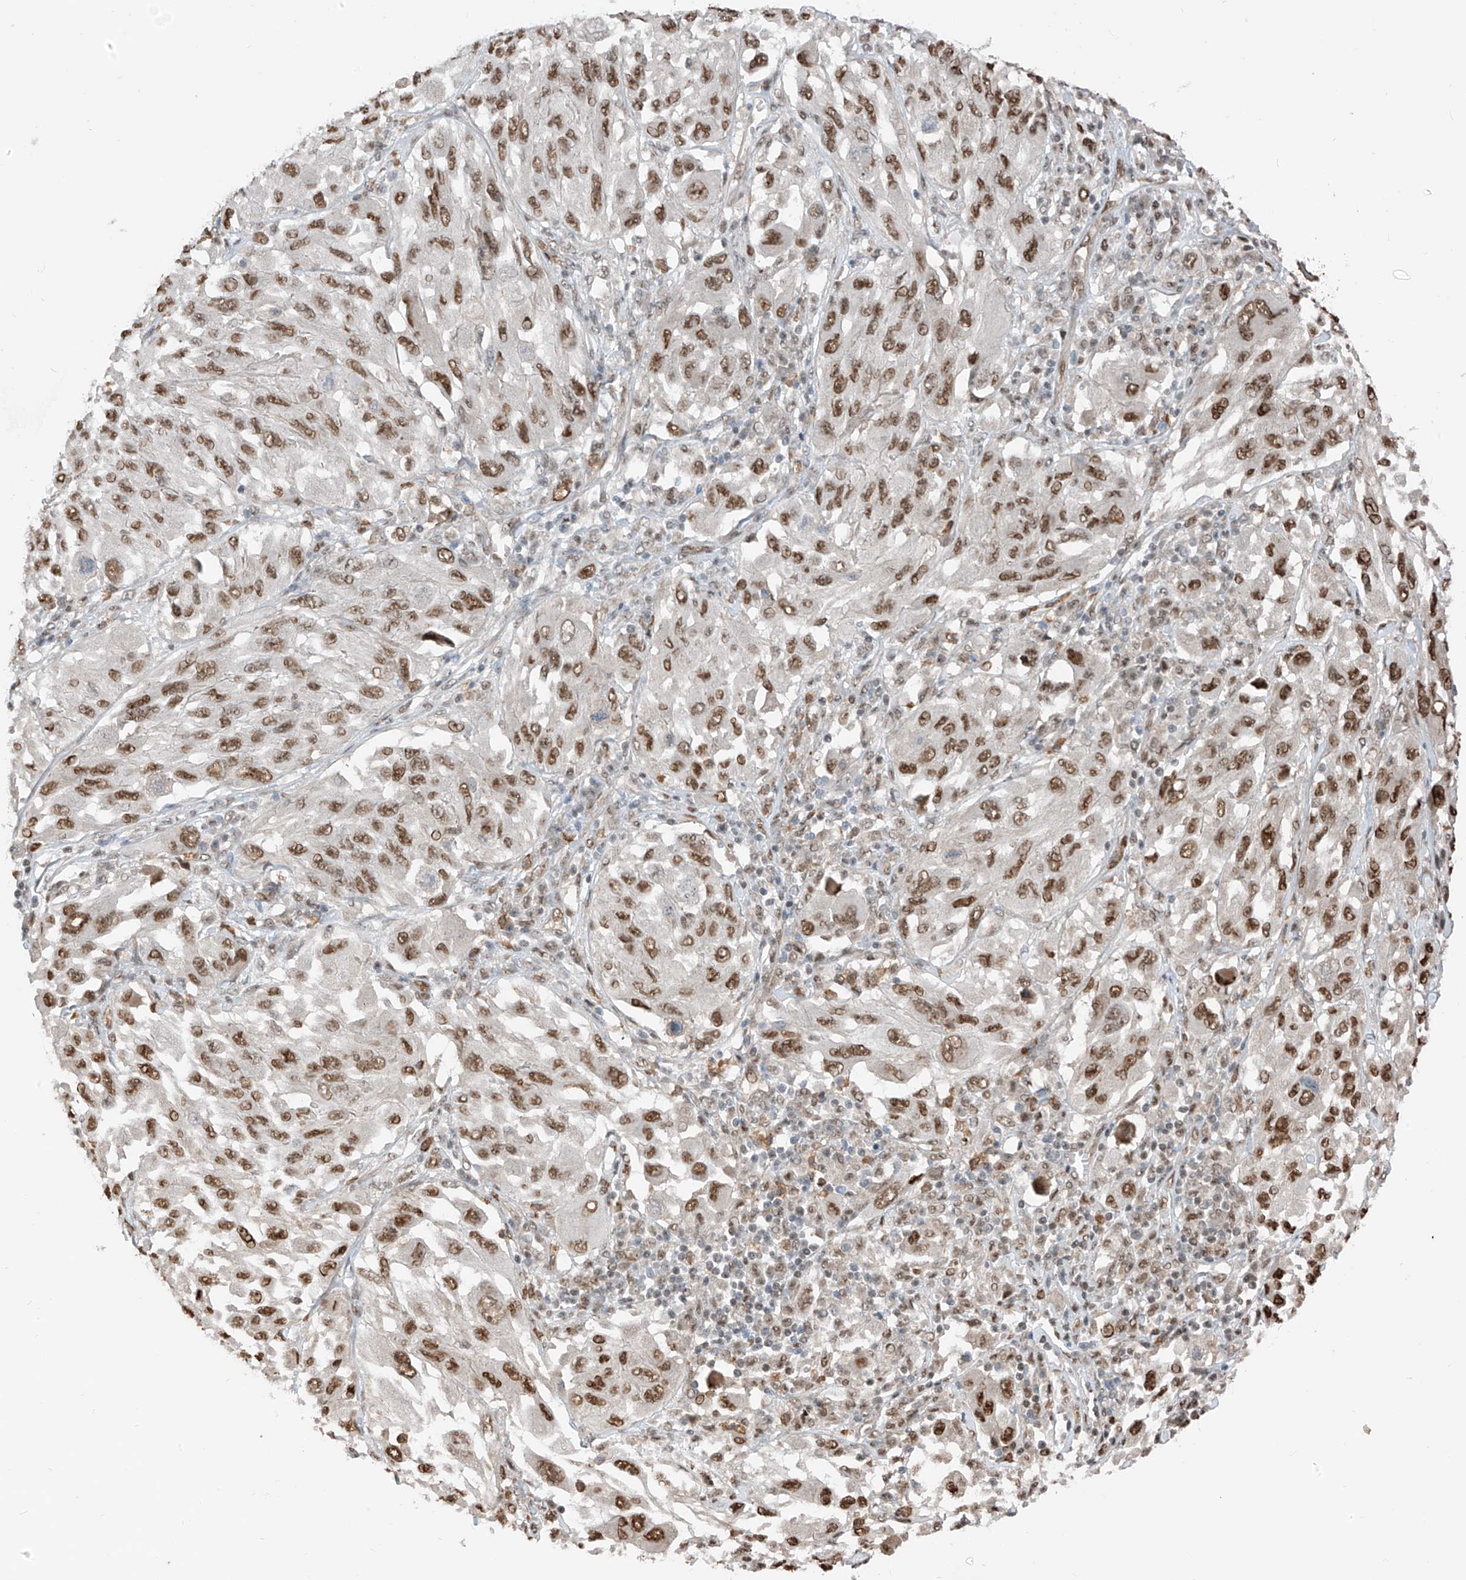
{"staining": {"intensity": "moderate", "quantity": ">75%", "location": "nuclear"}, "tissue": "melanoma", "cell_type": "Tumor cells", "image_type": "cancer", "snomed": [{"axis": "morphology", "description": "Malignant melanoma, NOS"}, {"axis": "topography", "description": "Skin"}], "caption": "Immunohistochemistry of human malignant melanoma demonstrates medium levels of moderate nuclear expression in about >75% of tumor cells. (IHC, brightfield microscopy, high magnification).", "gene": "RBP7", "patient": {"sex": "female", "age": 91}}